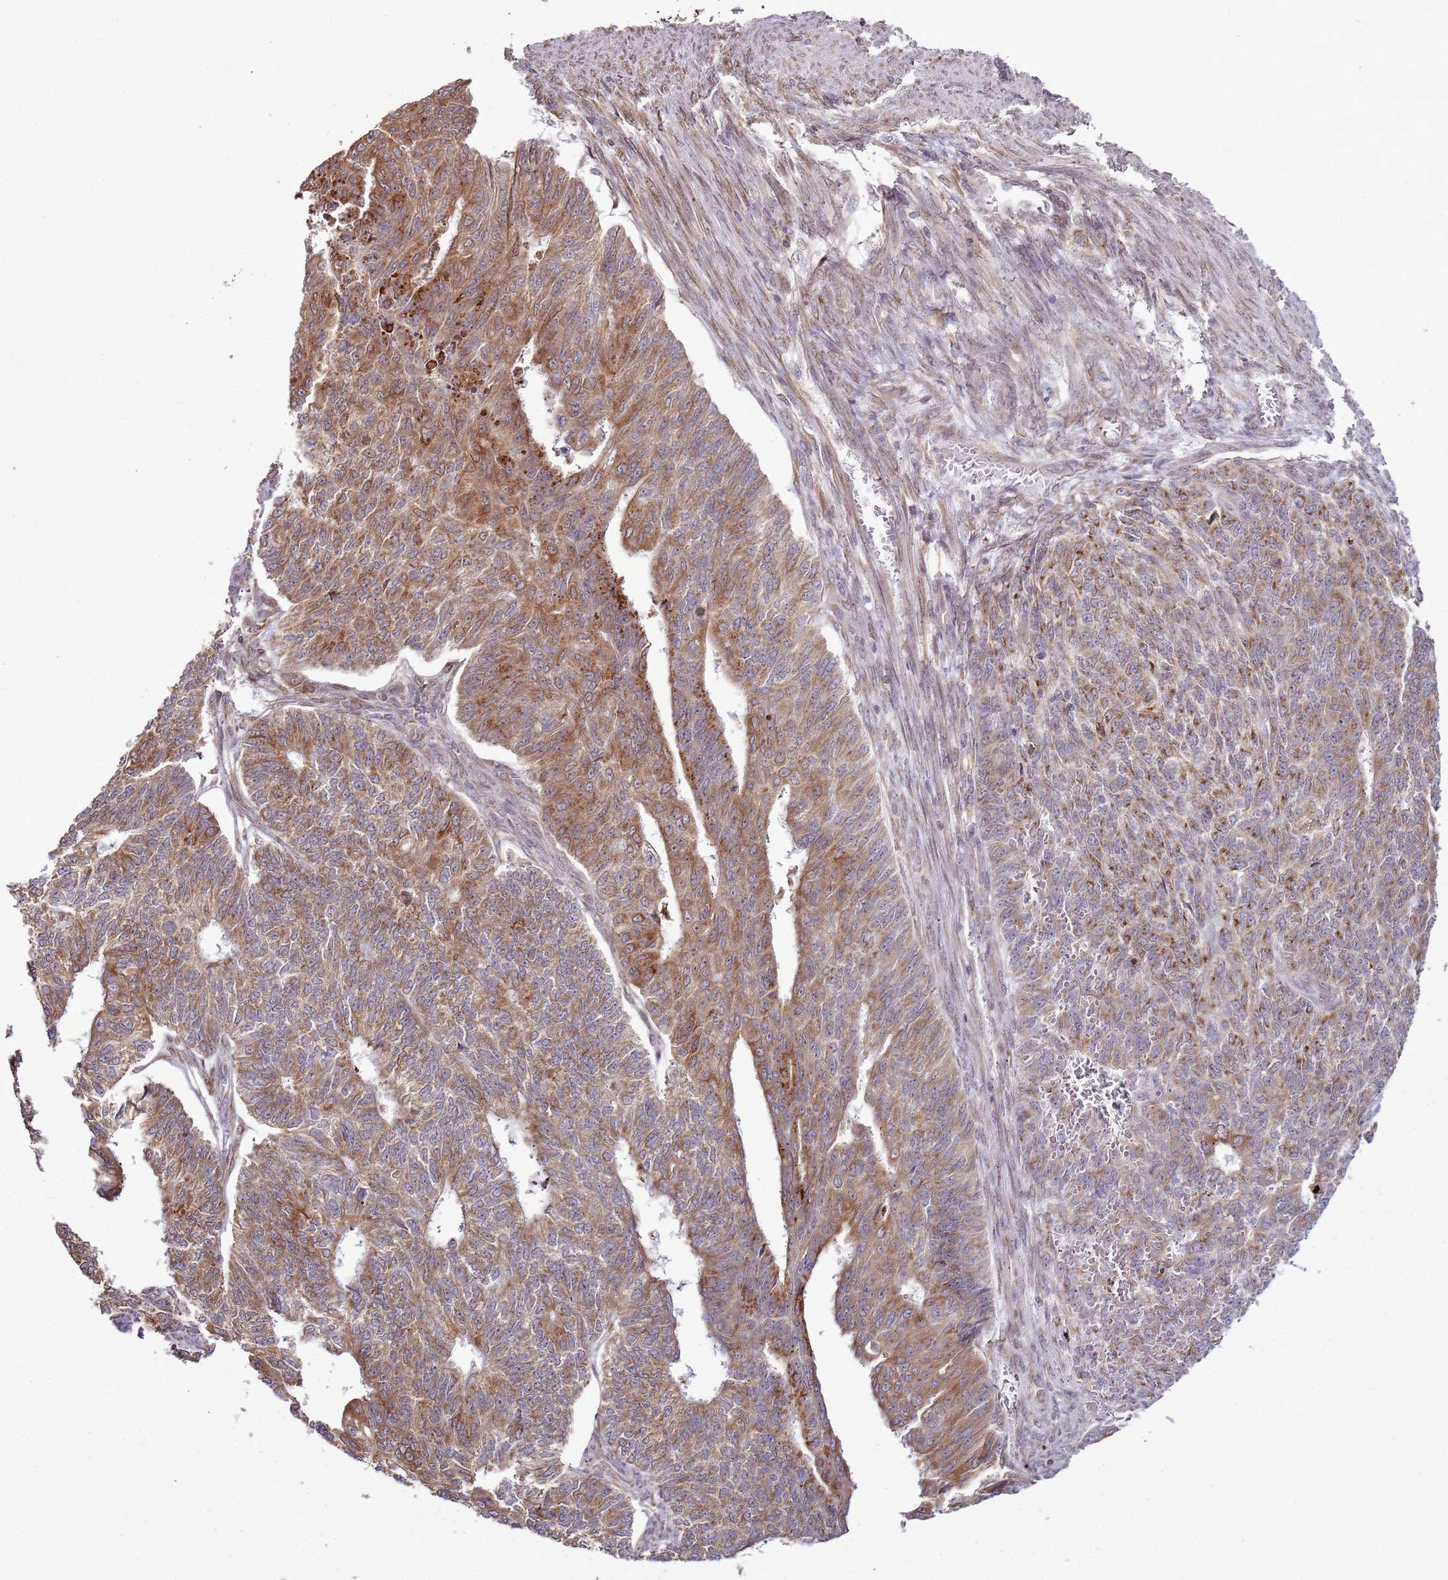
{"staining": {"intensity": "moderate", "quantity": ">75%", "location": "cytoplasmic/membranous"}, "tissue": "endometrial cancer", "cell_type": "Tumor cells", "image_type": "cancer", "snomed": [{"axis": "morphology", "description": "Adenocarcinoma, NOS"}, {"axis": "topography", "description": "Endometrium"}], "caption": "A brown stain highlights moderate cytoplasmic/membranous positivity of a protein in human endometrial cancer (adenocarcinoma) tumor cells.", "gene": "TMED10", "patient": {"sex": "female", "age": 32}}